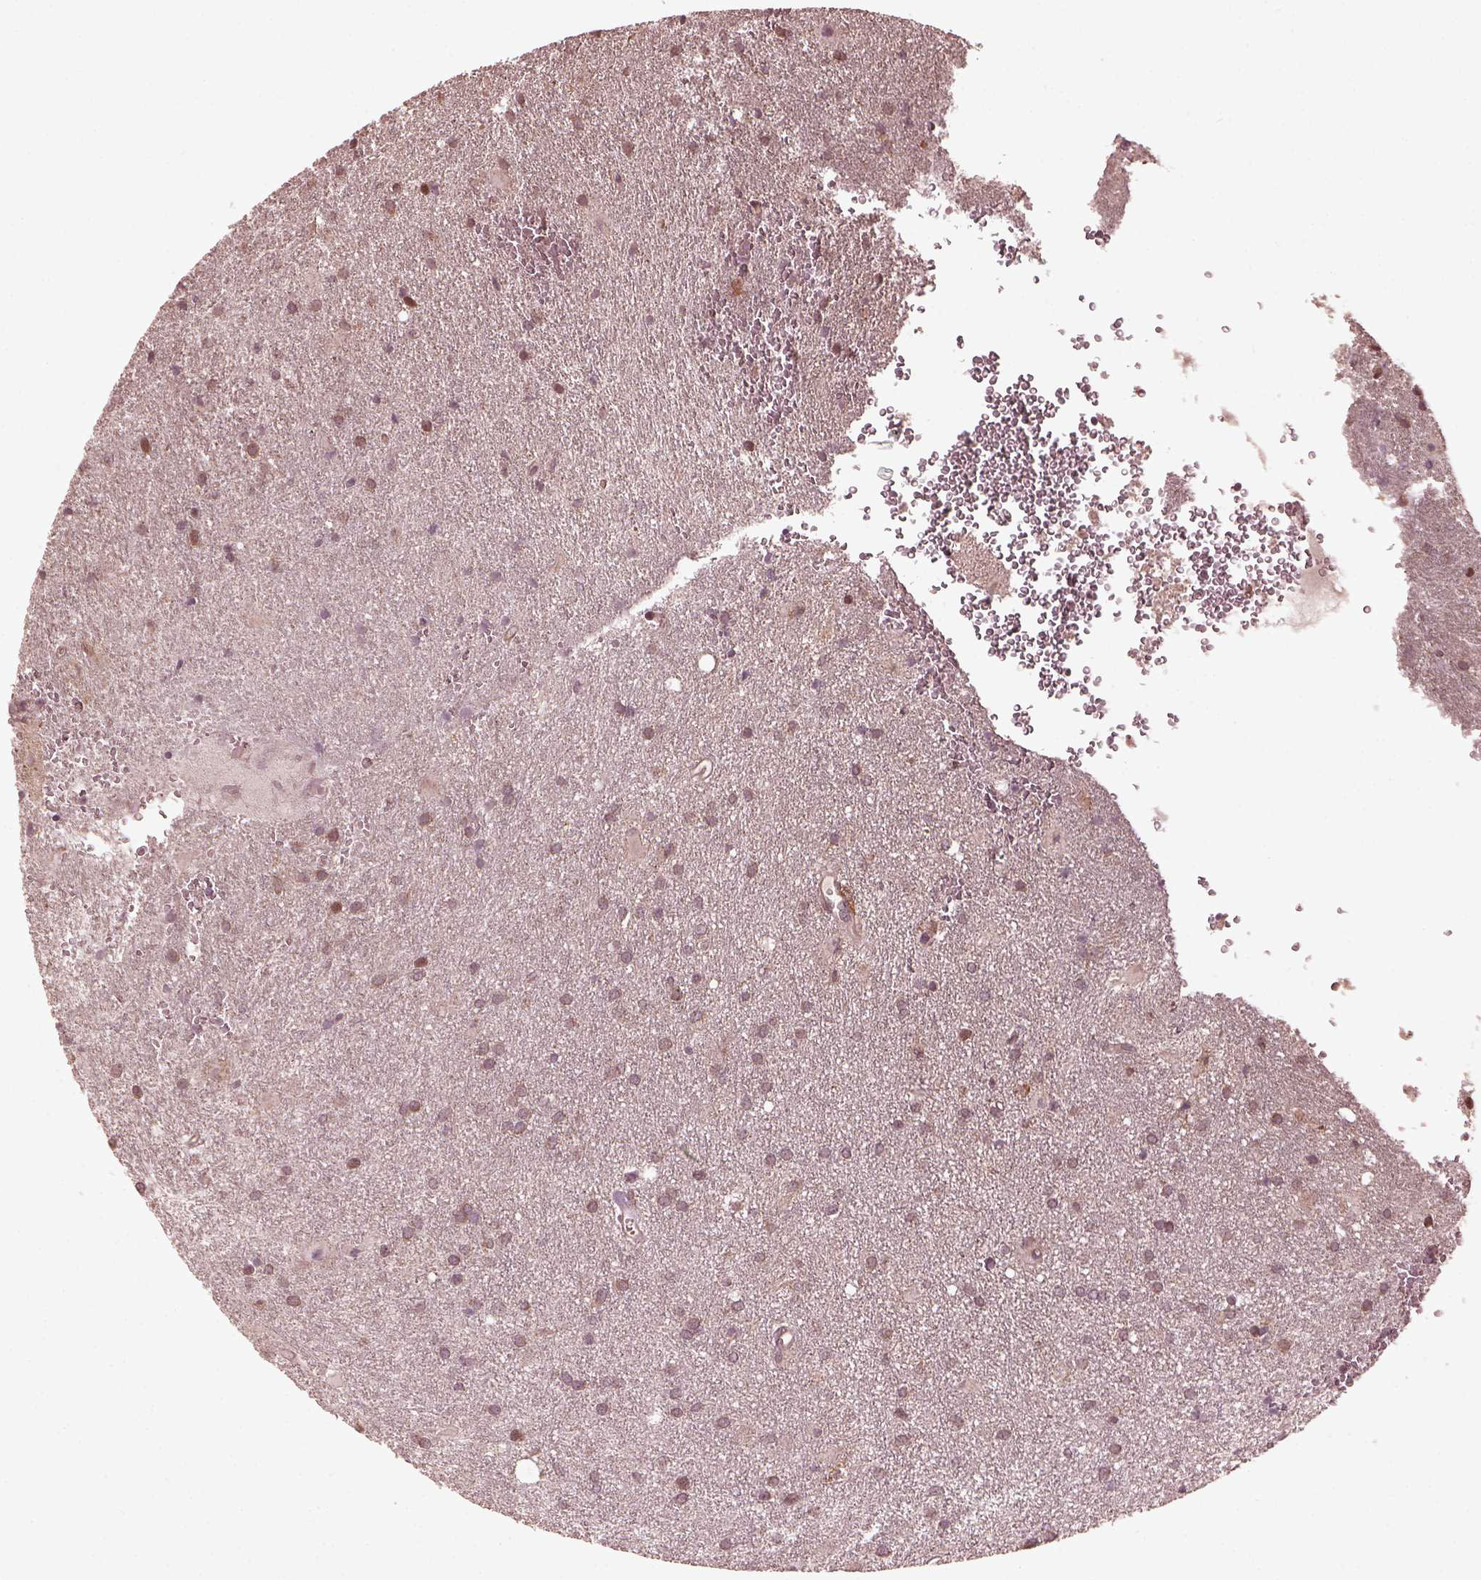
{"staining": {"intensity": "weak", "quantity": ">75%", "location": "cytoplasmic/membranous"}, "tissue": "glioma", "cell_type": "Tumor cells", "image_type": "cancer", "snomed": [{"axis": "morphology", "description": "Glioma, malignant, Low grade"}, {"axis": "topography", "description": "Brain"}], "caption": "Protein staining demonstrates weak cytoplasmic/membranous expression in about >75% of tumor cells in glioma.", "gene": "ZNF292", "patient": {"sex": "male", "age": 58}}